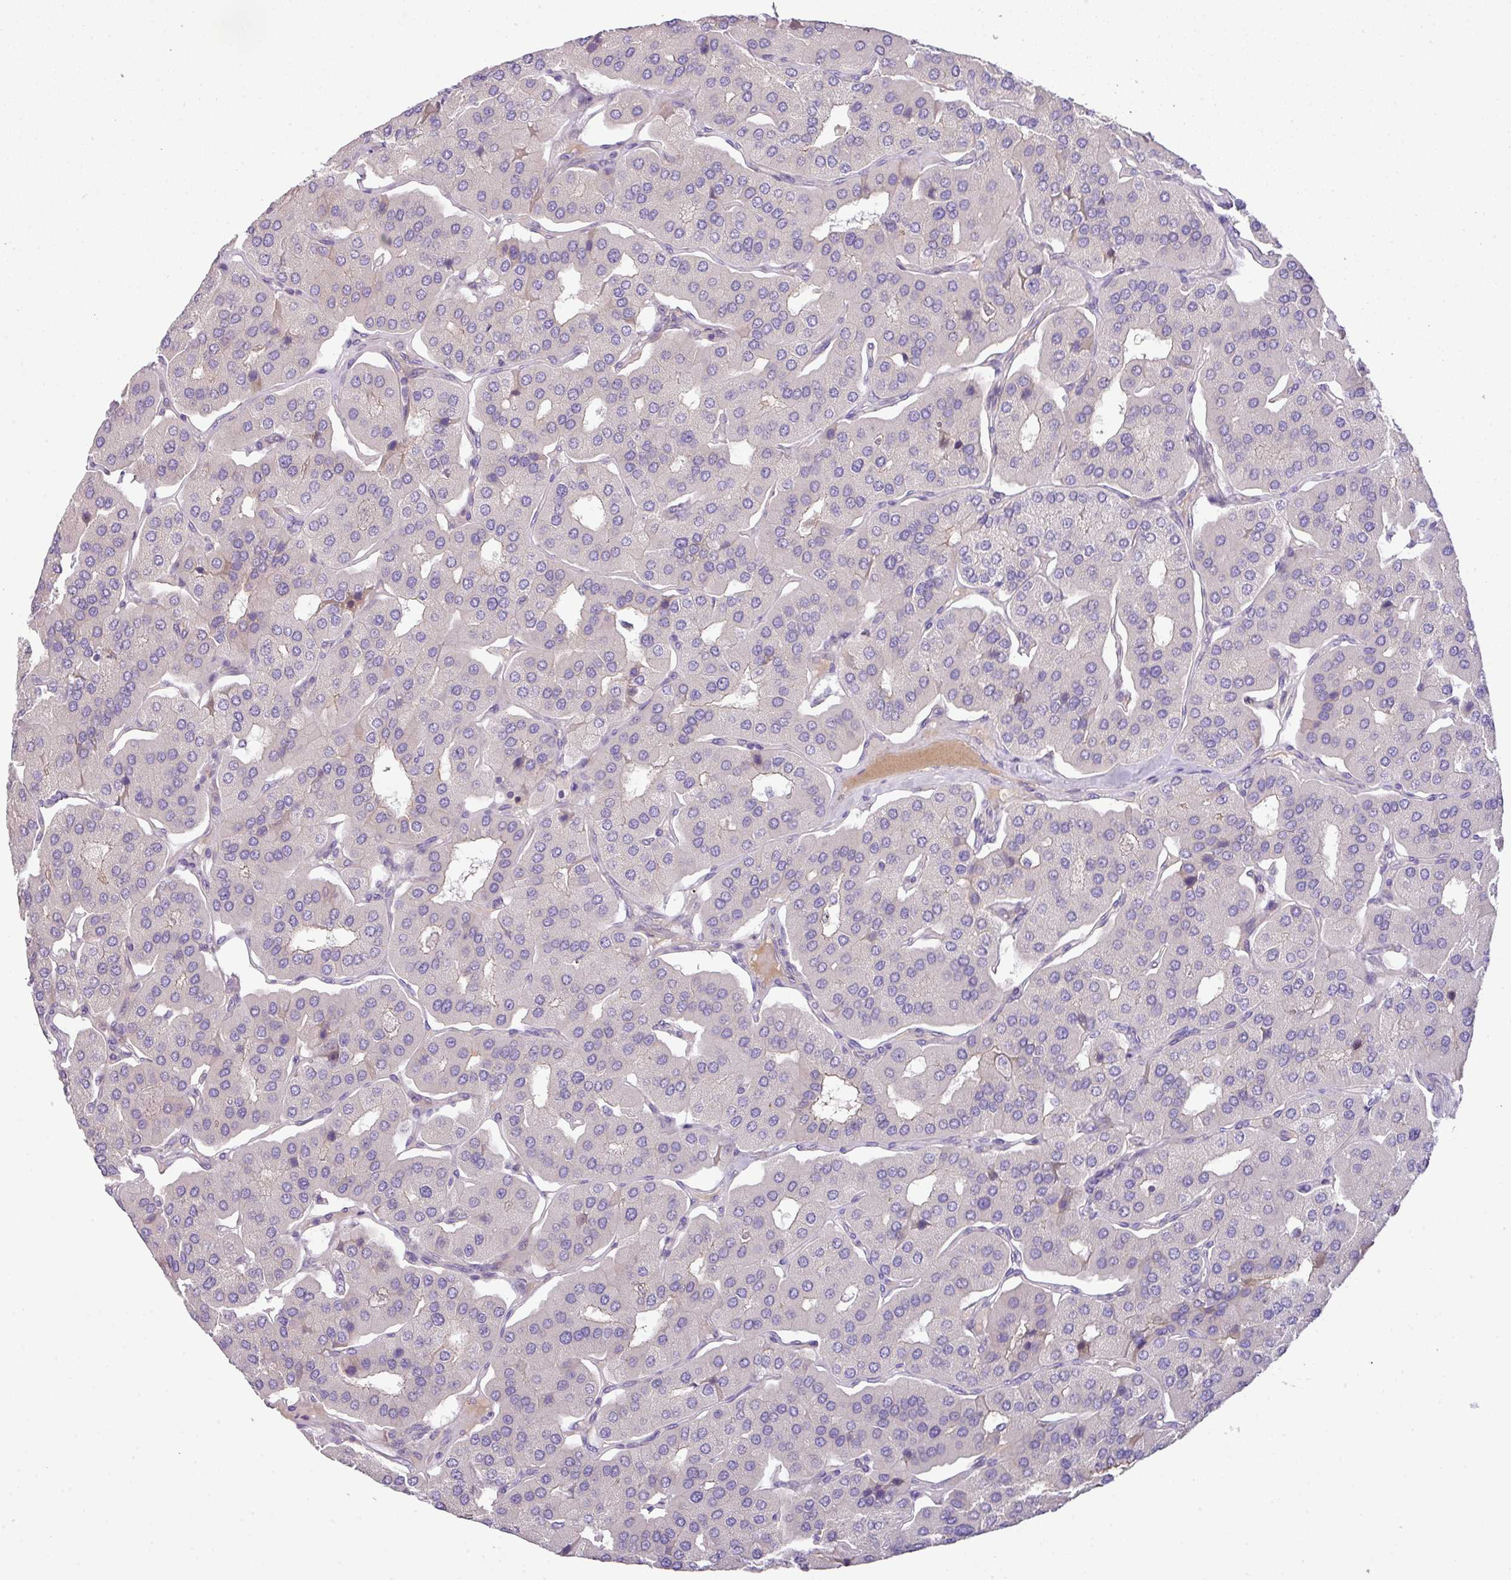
{"staining": {"intensity": "negative", "quantity": "none", "location": "none"}, "tissue": "parathyroid gland", "cell_type": "Glandular cells", "image_type": "normal", "snomed": [{"axis": "morphology", "description": "Normal tissue, NOS"}, {"axis": "morphology", "description": "Adenoma, NOS"}, {"axis": "topography", "description": "Parathyroid gland"}], "caption": "A histopathology image of parathyroid gland stained for a protein reveals no brown staining in glandular cells. Brightfield microscopy of immunohistochemistry stained with DAB (3,3'-diaminobenzidine) (brown) and hematoxylin (blue), captured at high magnification.", "gene": "PIK3R5", "patient": {"sex": "female", "age": 86}}